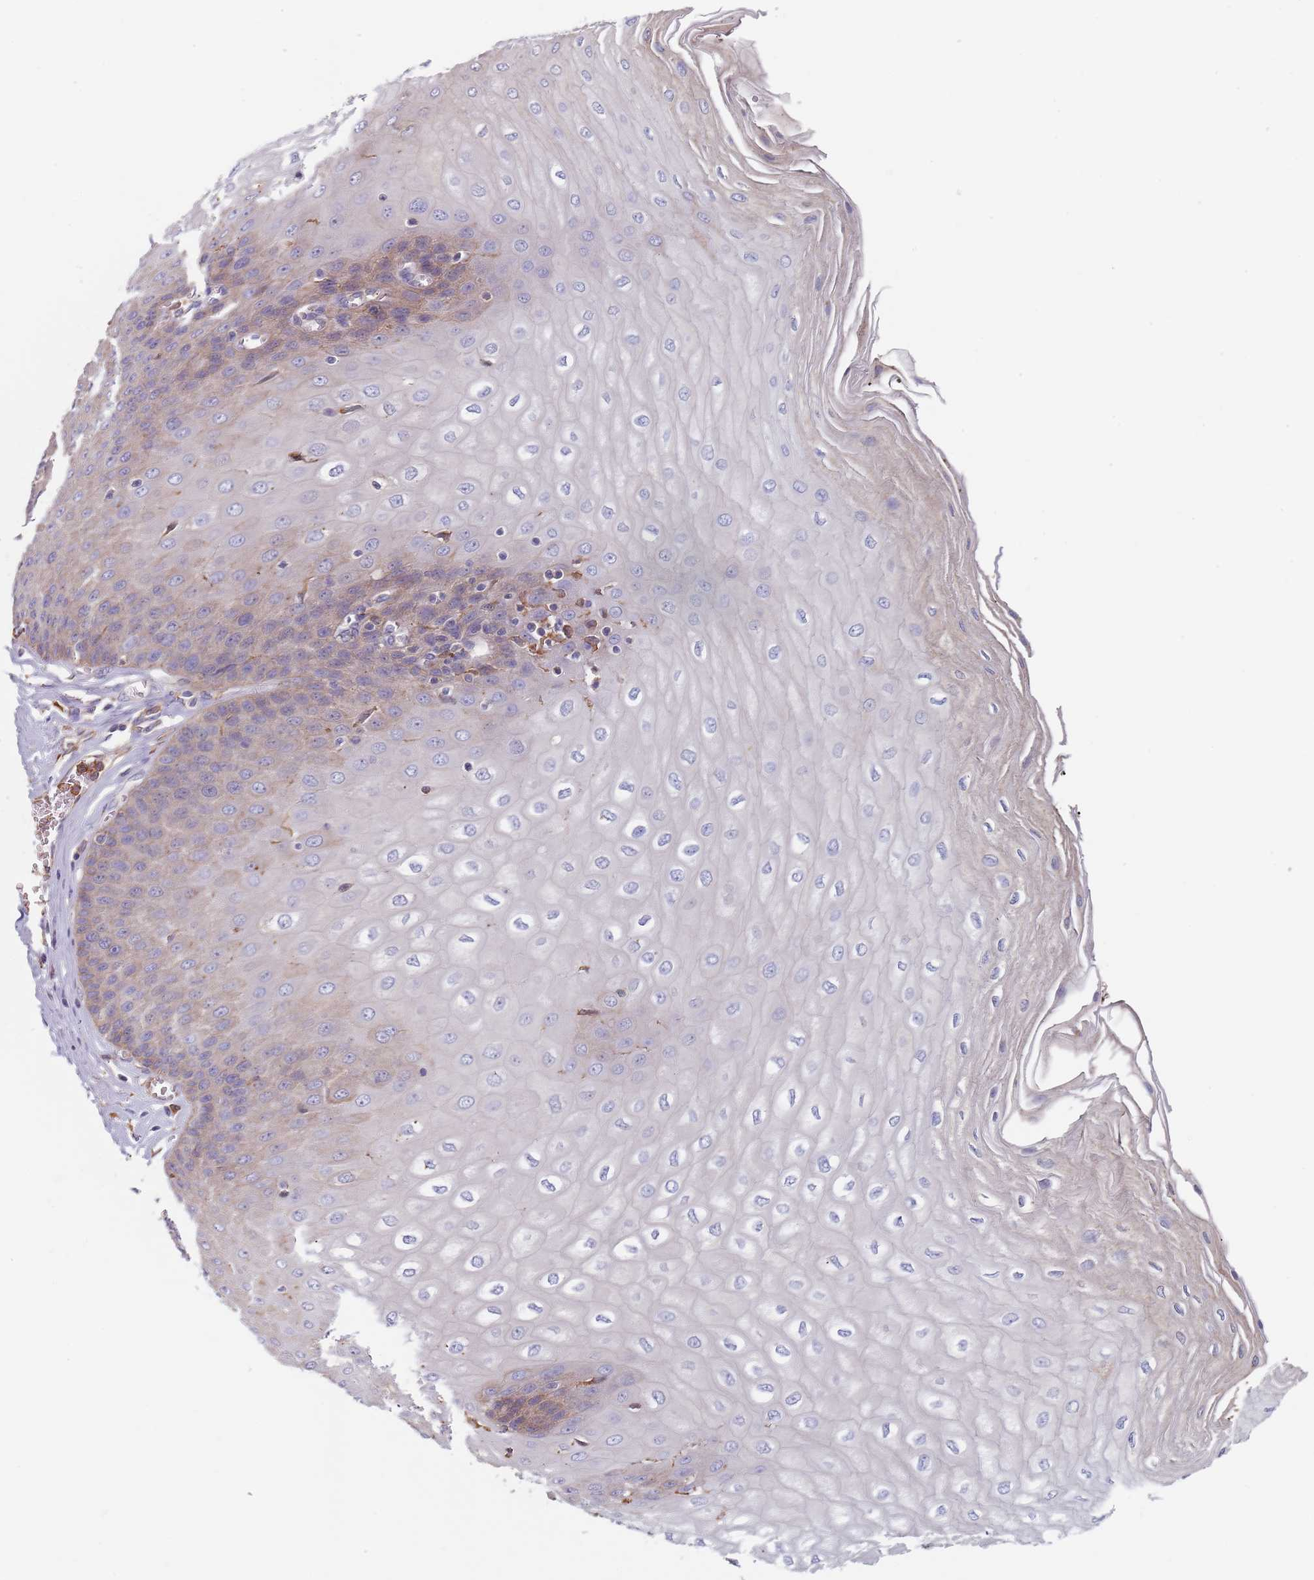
{"staining": {"intensity": "weak", "quantity": "25%-75%", "location": "cytoplasmic/membranous"}, "tissue": "esophagus", "cell_type": "Squamous epithelial cells", "image_type": "normal", "snomed": [{"axis": "morphology", "description": "Normal tissue, NOS"}, {"axis": "topography", "description": "Esophagus"}], "caption": "Brown immunohistochemical staining in unremarkable human esophagus demonstrates weak cytoplasmic/membranous positivity in approximately 25%-75% of squamous epithelial cells.", "gene": "DCUN1D3", "patient": {"sex": "male", "age": 60}}